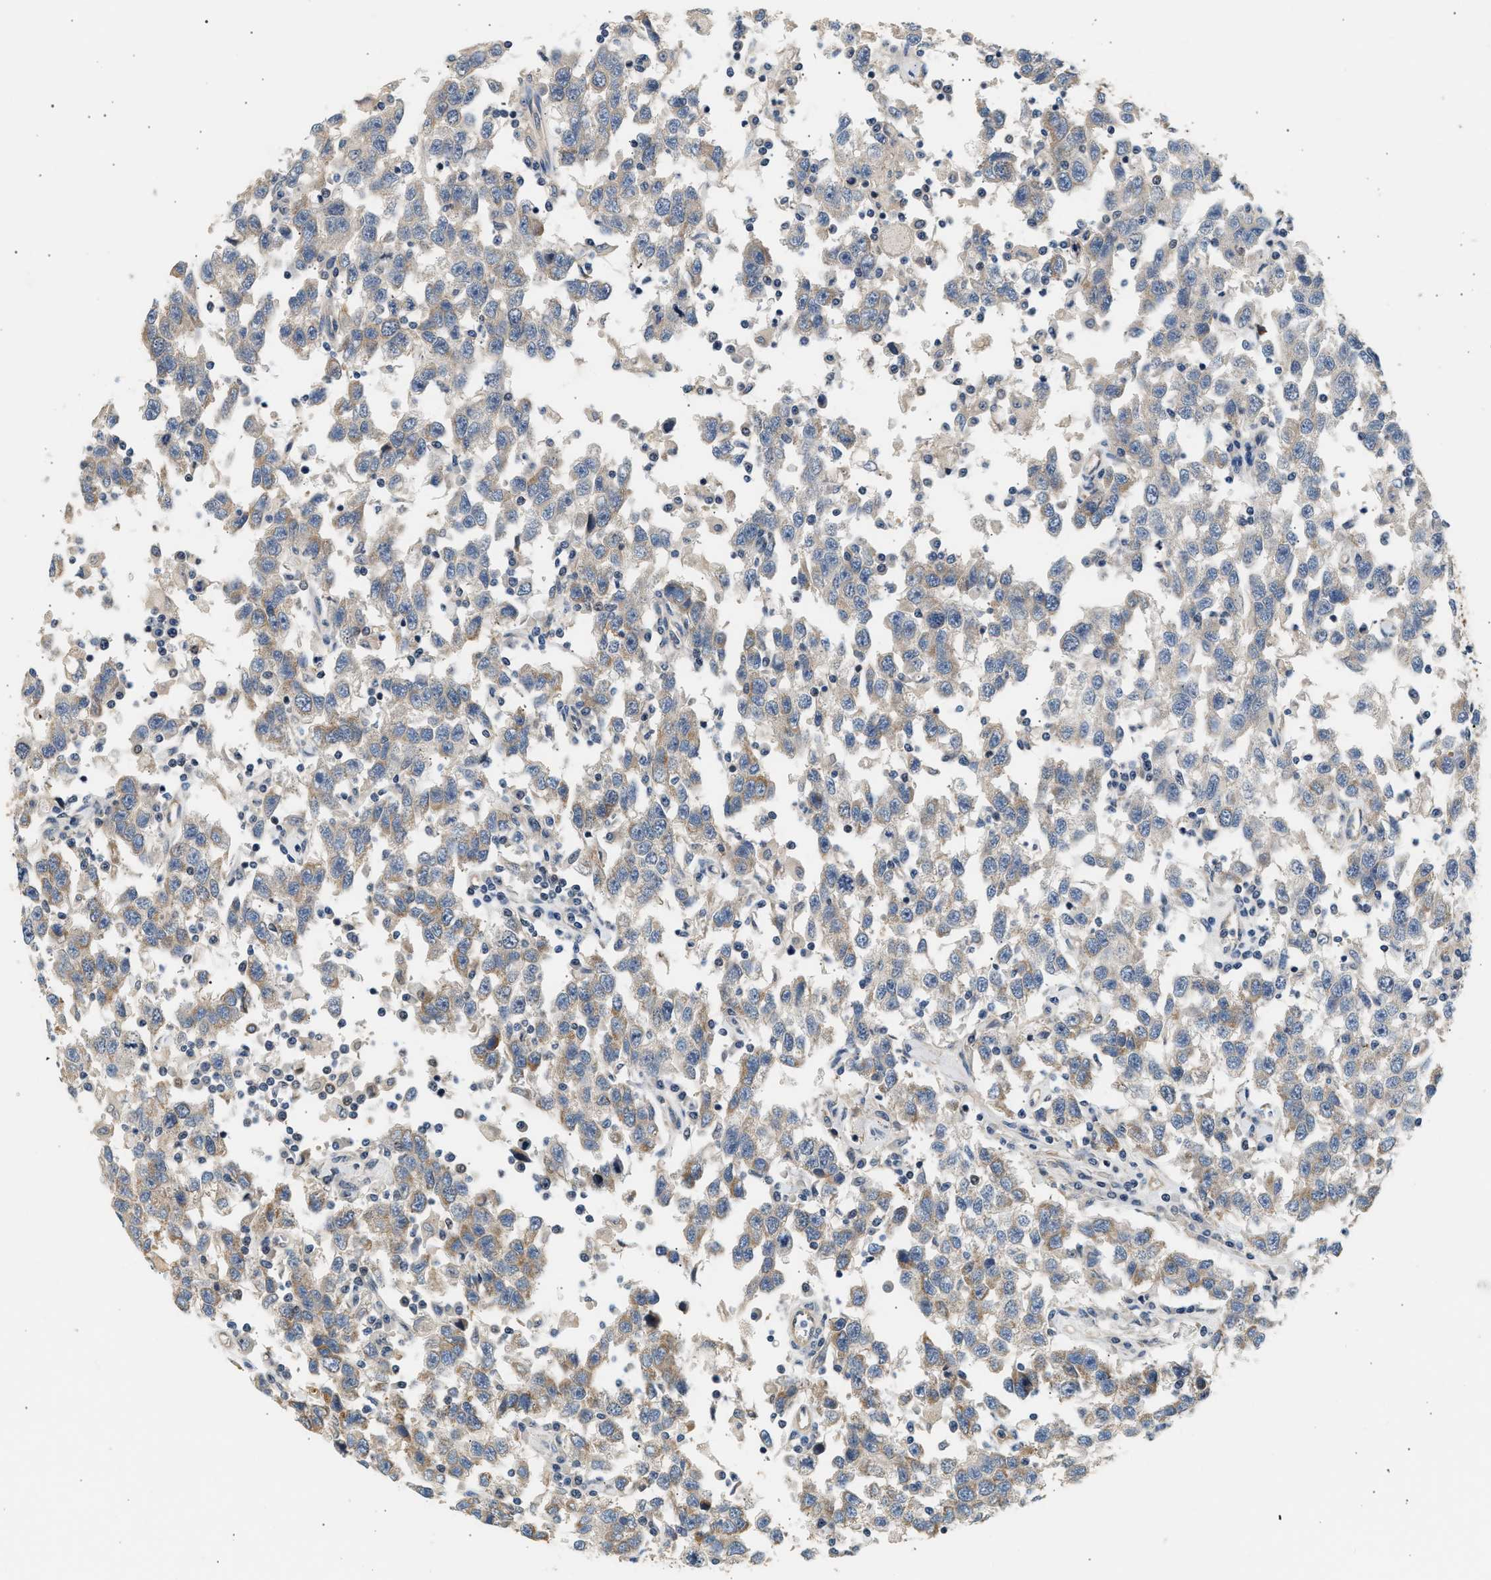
{"staining": {"intensity": "weak", "quantity": "<25%", "location": "cytoplasmic/membranous"}, "tissue": "testis cancer", "cell_type": "Tumor cells", "image_type": "cancer", "snomed": [{"axis": "morphology", "description": "Seminoma, NOS"}, {"axis": "topography", "description": "Testis"}], "caption": "Immunohistochemistry (IHC) of human seminoma (testis) exhibits no positivity in tumor cells.", "gene": "WDR31", "patient": {"sex": "male", "age": 41}}